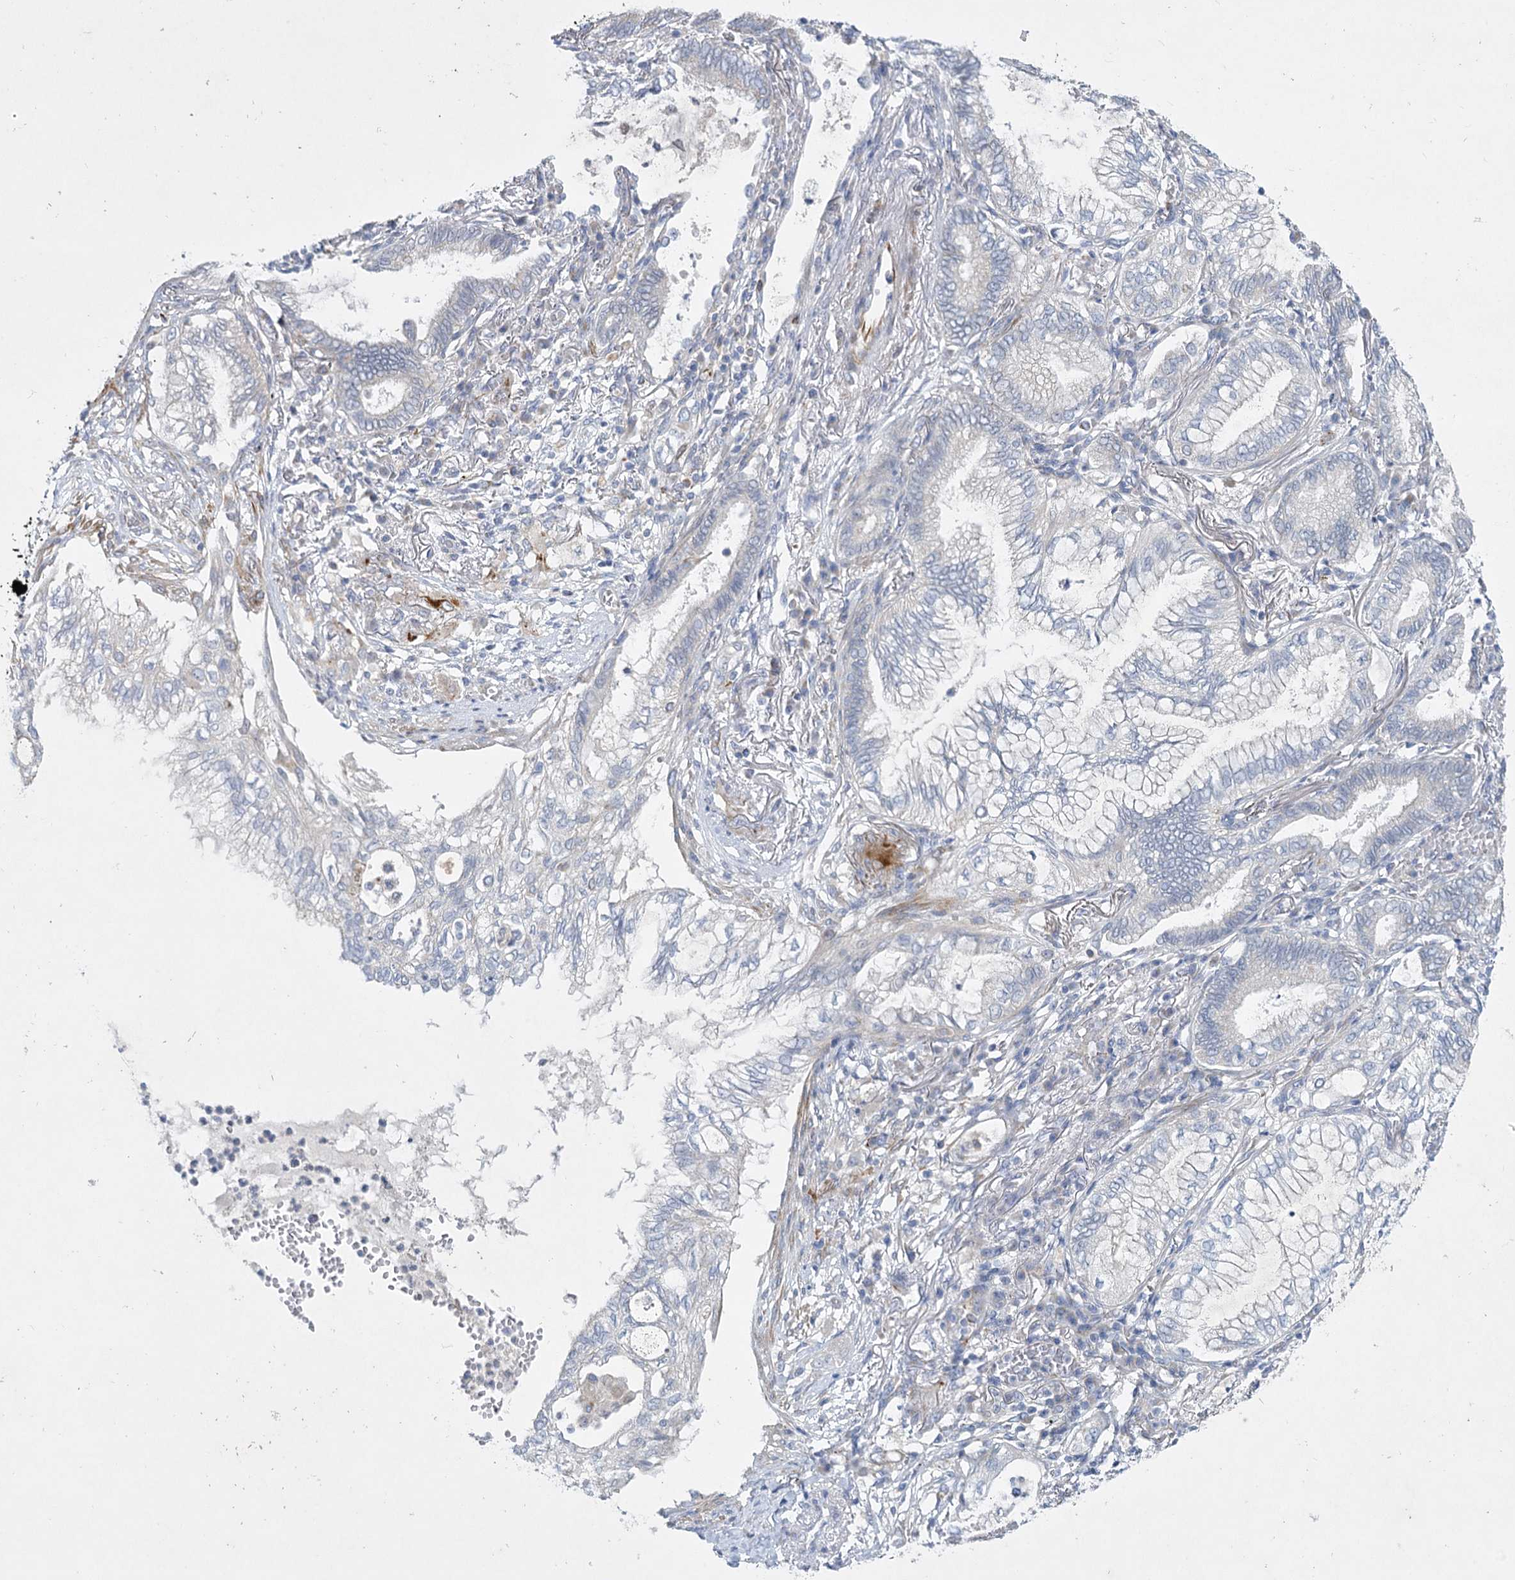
{"staining": {"intensity": "negative", "quantity": "none", "location": "none"}, "tissue": "lung cancer", "cell_type": "Tumor cells", "image_type": "cancer", "snomed": [{"axis": "morphology", "description": "Adenocarcinoma, NOS"}, {"axis": "topography", "description": "Lung"}], "caption": "Immunohistochemistry (IHC) photomicrograph of neoplastic tissue: lung adenocarcinoma stained with DAB (3,3'-diaminobenzidine) demonstrates no significant protein staining in tumor cells.", "gene": "DHTKD1", "patient": {"sex": "female", "age": 70}}